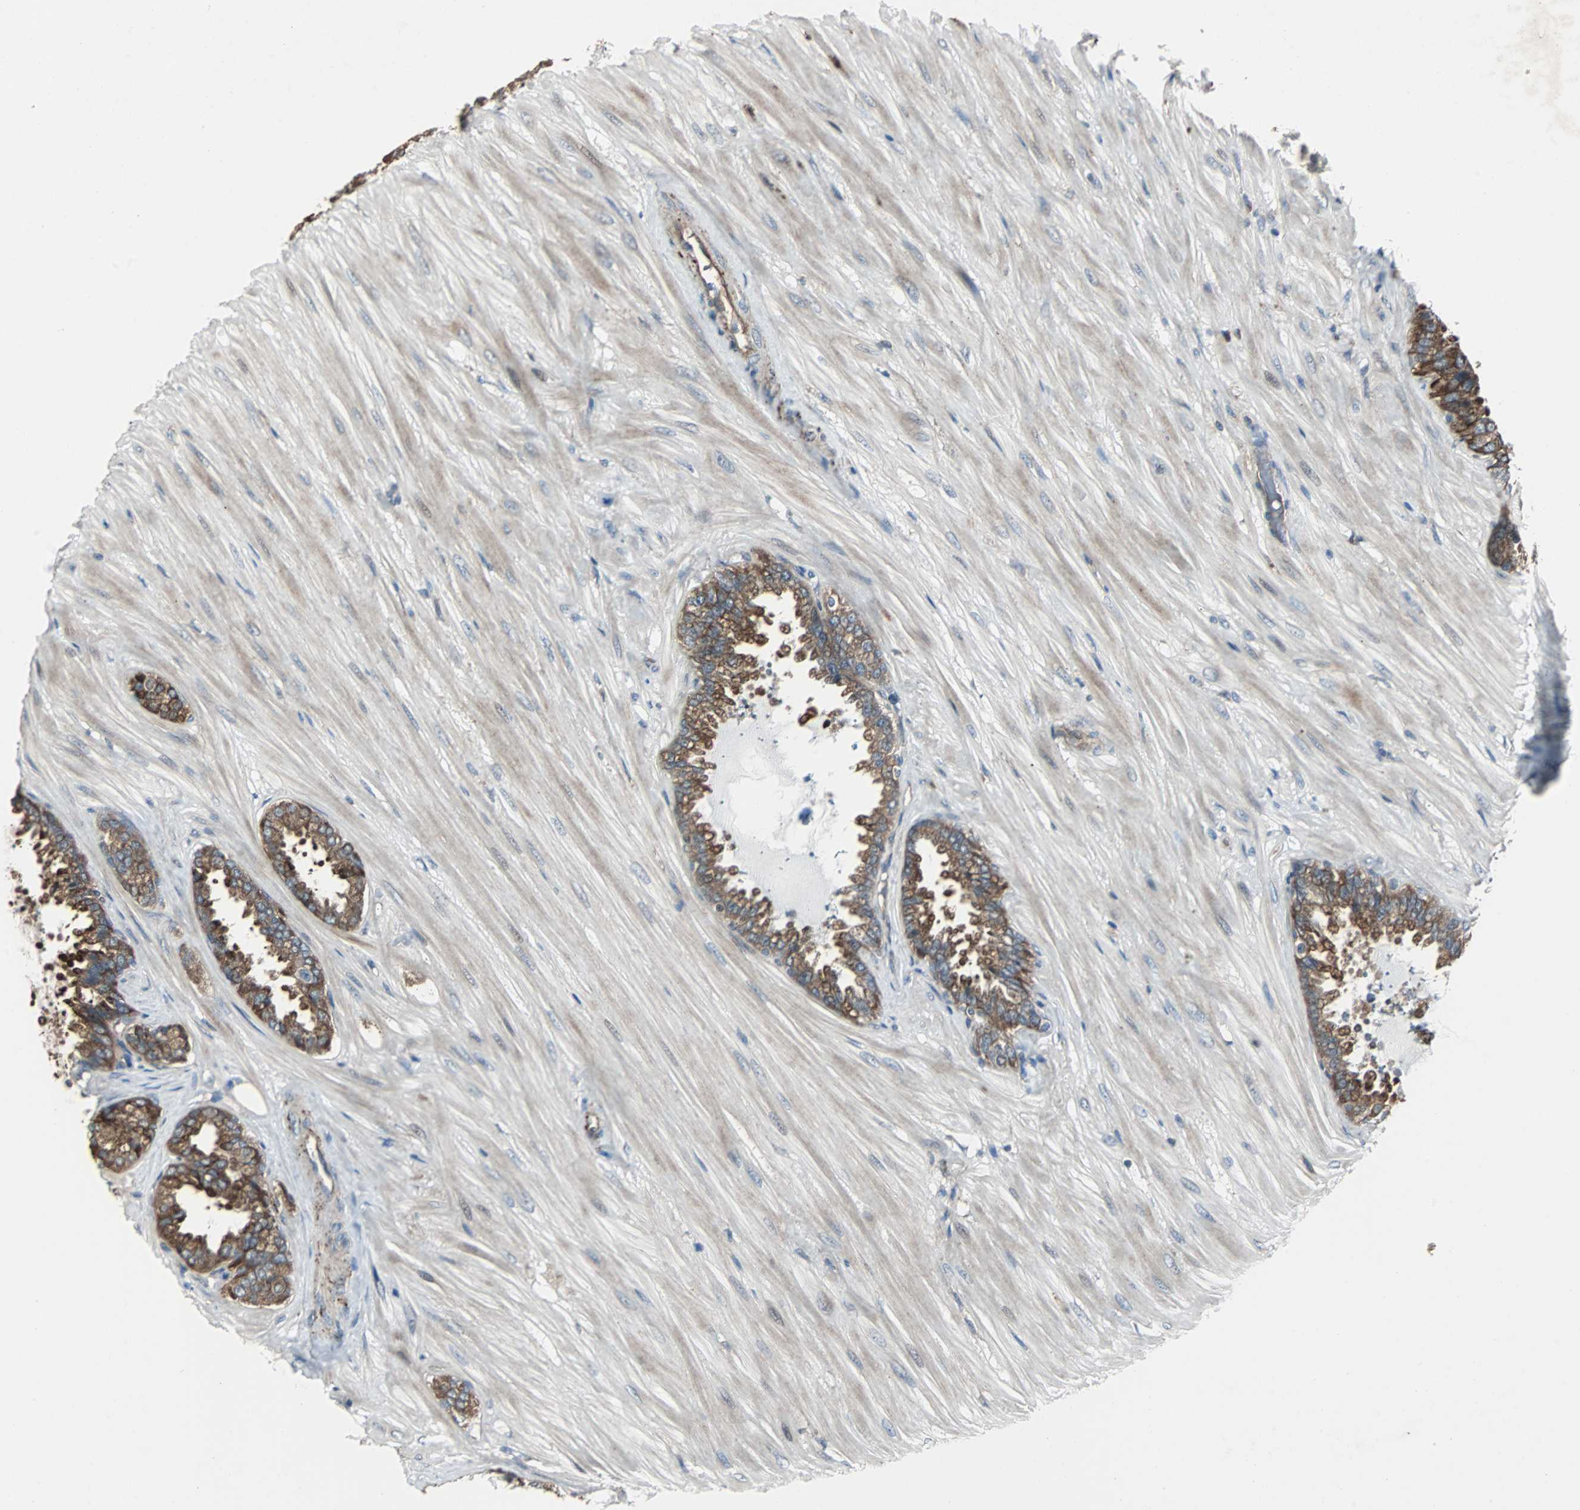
{"staining": {"intensity": "moderate", "quantity": ">75%", "location": "cytoplasmic/membranous"}, "tissue": "seminal vesicle", "cell_type": "Glandular cells", "image_type": "normal", "snomed": [{"axis": "morphology", "description": "Normal tissue, NOS"}, {"axis": "topography", "description": "Seminal veicle"}], "caption": "Immunohistochemical staining of benign human seminal vesicle shows medium levels of moderate cytoplasmic/membranous positivity in approximately >75% of glandular cells. The staining was performed using DAB to visualize the protein expression in brown, while the nuclei were stained in blue with hematoxylin (Magnification: 20x).", "gene": "CHP1", "patient": {"sex": "male", "age": 46}}